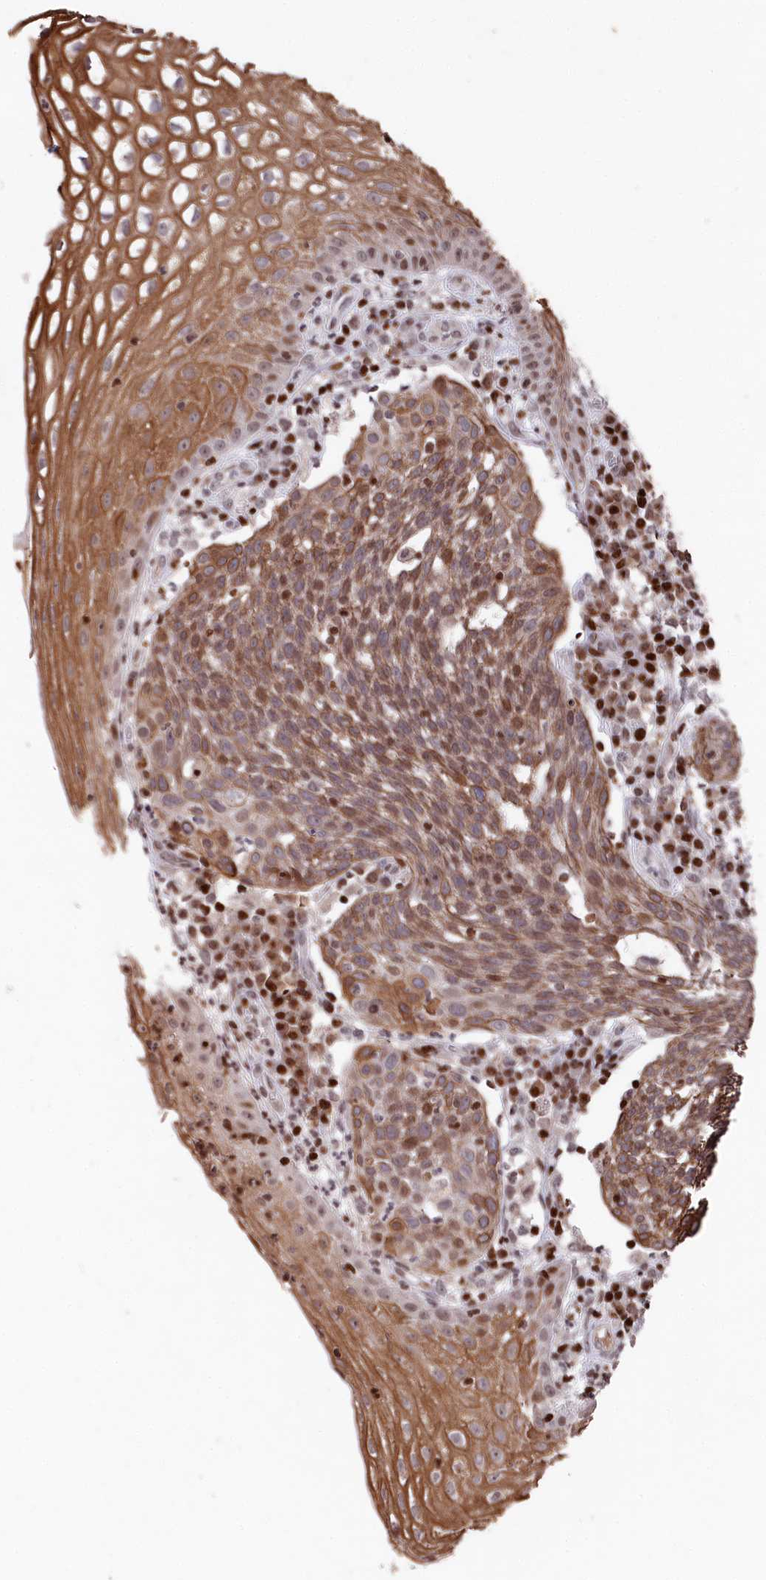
{"staining": {"intensity": "moderate", "quantity": ">75%", "location": "cytoplasmic/membranous,nuclear"}, "tissue": "cervical cancer", "cell_type": "Tumor cells", "image_type": "cancer", "snomed": [{"axis": "morphology", "description": "Squamous cell carcinoma, NOS"}, {"axis": "topography", "description": "Cervix"}], "caption": "Squamous cell carcinoma (cervical) stained with immunohistochemistry (IHC) exhibits moderate cytoplasmic/membranous and nuclear expression in approximately >75% of tumor cells. (DAB (3,3'-diaminobenzidine) IHC, brown staining for protein, blue staining for nuclei).", "gene": "MCF2L2", "patient": {"sex": "female", "age": 34}}